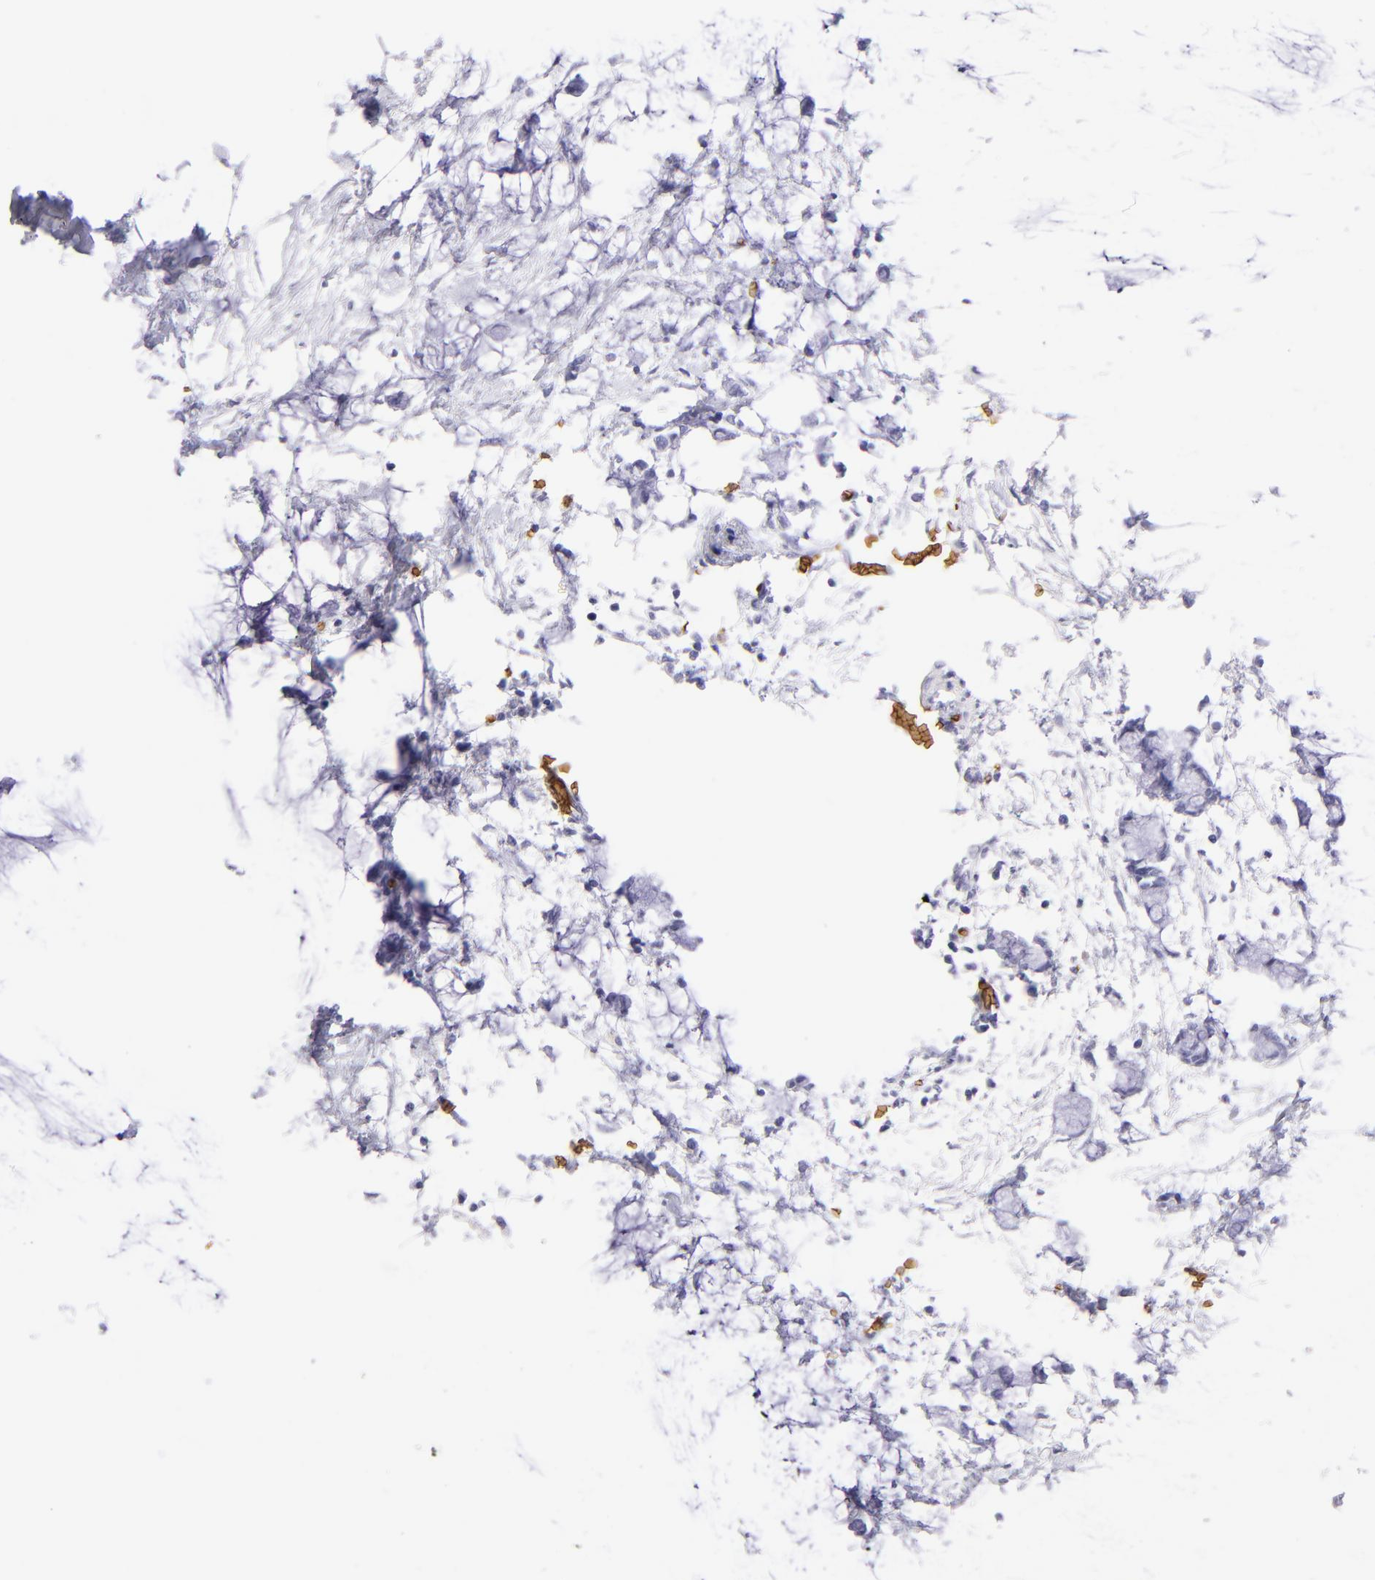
{"staining": {"intensity": "negative", "quantity": "none", "location": "none"}, "tissue": "colorectal cancer", "cell_type": "Tumor cells", "image_type": "cancer", "snomed": [{"axis": "morphology", "description": "Normal tissue, NOS"}, {"axis": "morphology", "description": "Adenocarcinoma, NOS"}, {"axis": "topography", "description": "Colon"}, {"axis": "topography", "description": "Peripheral nerve tissue"}], "caption": "Immunohistochemical staining of colorectal adenocarcinoma shows no significant expression in tumor cells. (DAB (3,3'-diaminobenzidine) IHC with hematoxylin counter stain).", "gene": "GYPA", "patient": {"sex": "male", "age": 14}}